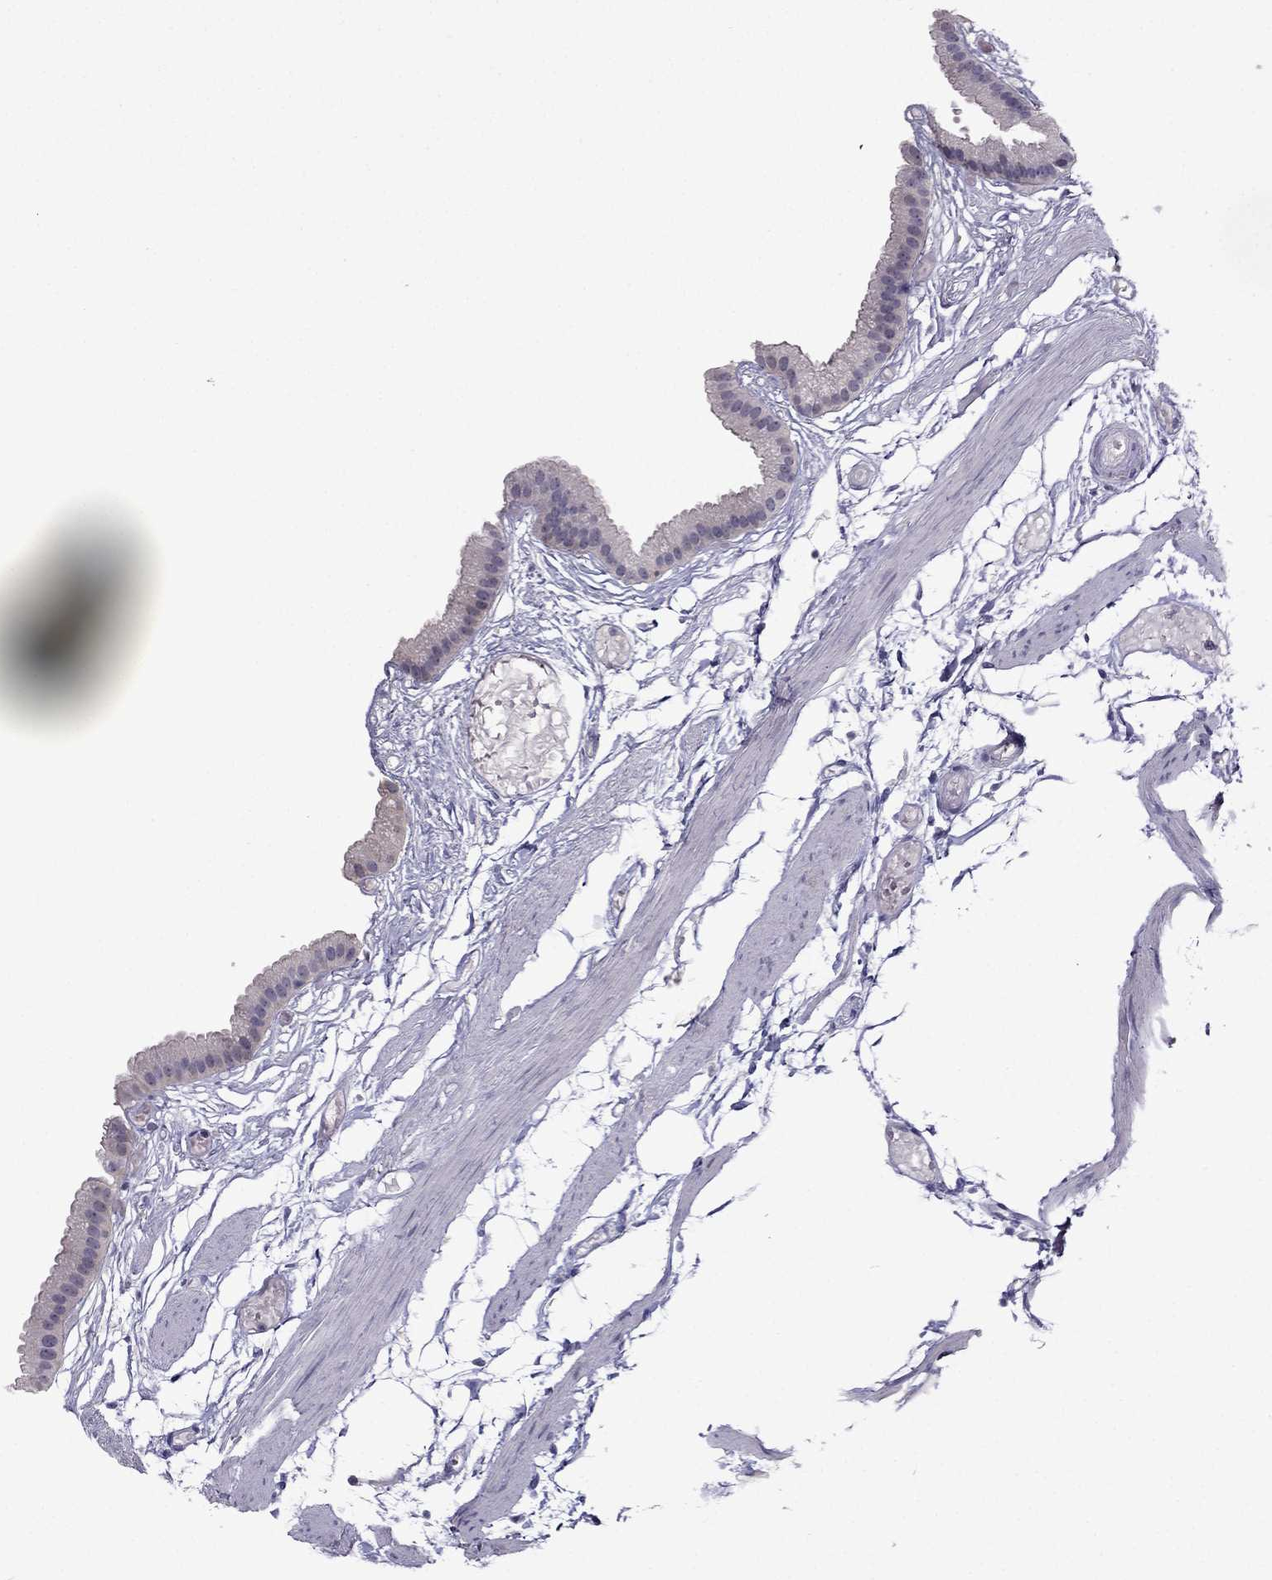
{"staining": {"intensity": "negative", "quantity": "none", "location": "none"}, "tissue": "gallbladder", "cell_type": "Glandular cells", "image_type": "normal", "snomed": [{"axis": "morphology", "description": "Normal tissue, NOS"}, {"axis": "topography", "description": "Gallbladder"}], "caption": "Glandular cells are negative for protein expression in unremarkable human gallbladder. (Immunohistochemistry (ihc), brightfield microscopy, high magnification).", "gene": "CDK5", "patient": {"sex": "female", "age": 45}}